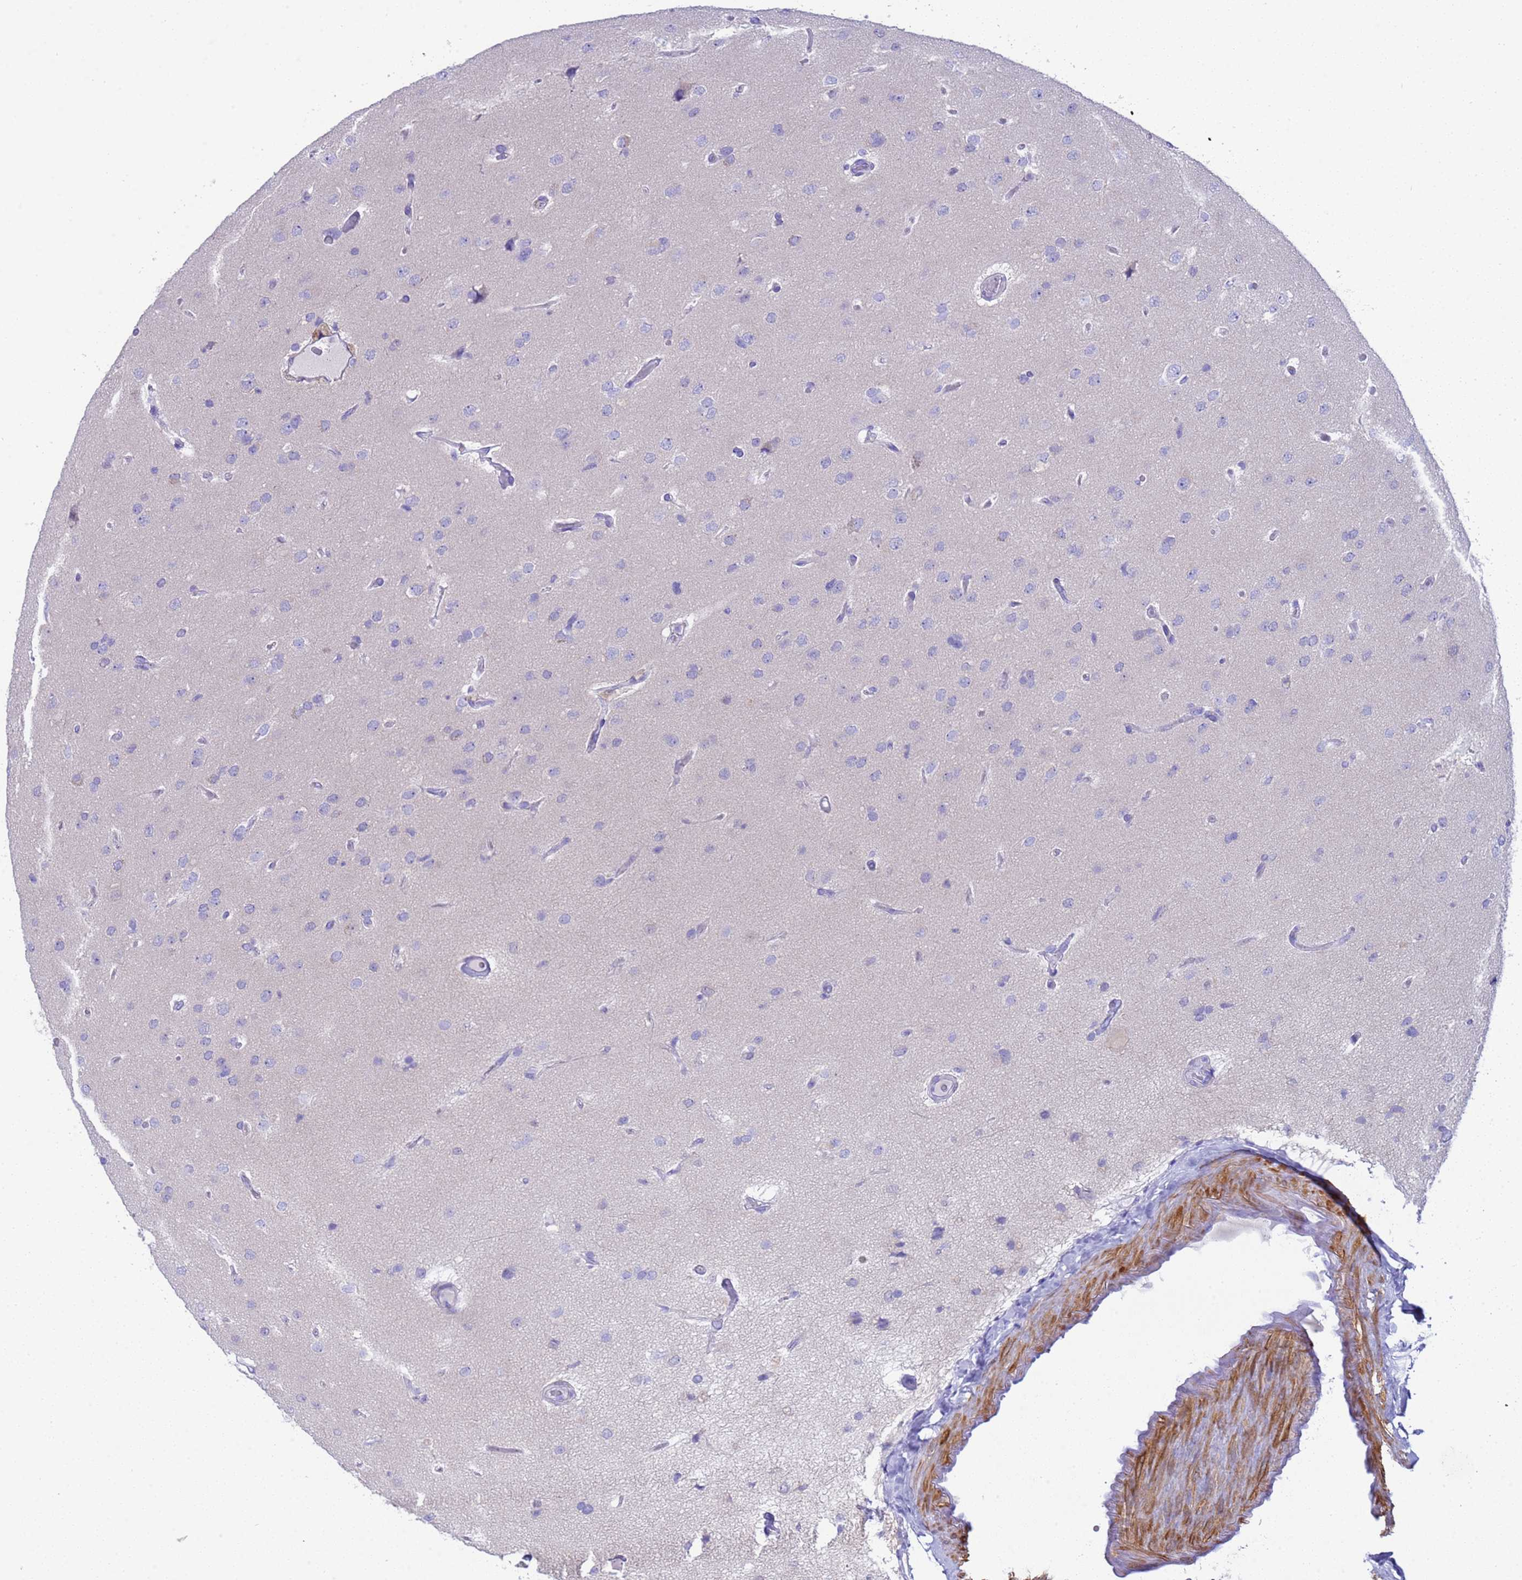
{"staining": {"intensity": "negative", "quantity": "none", "location": "none"}, "tissue": "glioma", "cell_type": "Tumor cells", "image_type": "cancer", "snomed": [{"axis": "morphology", "description": "Glioma, malignant, High grade"}, {"axis": "topography", "description": "Brain"}], "caption": "Protein analysis of glioma displays no significant staining in tumor cells.", "gene": "USP38", "patient": {"sex": "male", "age": 77}}